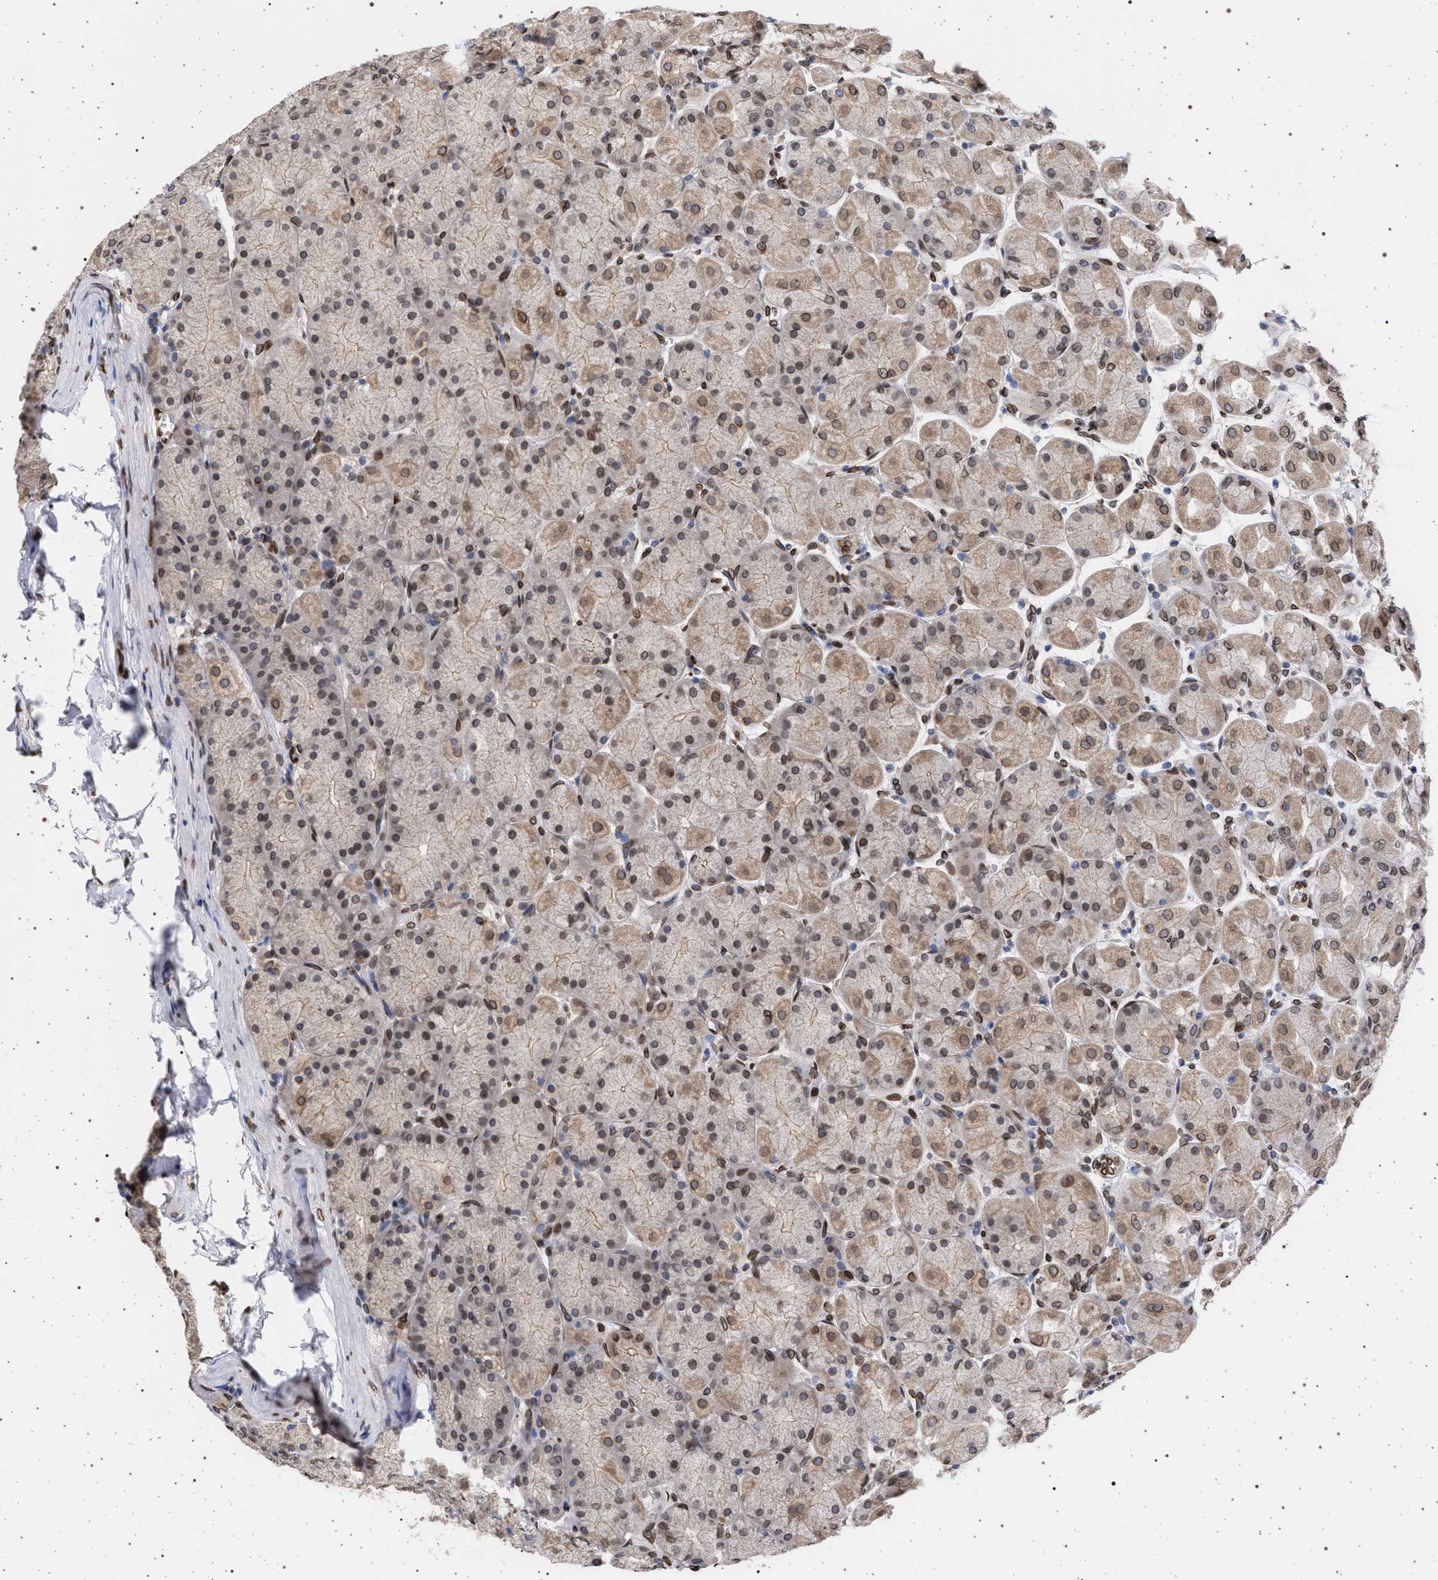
{"staining": {"intensity": "moderate", "quantity": ">75%", "location": "cytoplasmic/membranous,nuclear"}, "tissue": "stomach", "cell_type": "Glandular cells", "image_type": "normal", "snomed": [{"axis": "morphology", "description": "Normal tissue, NOS"}, {"axis": "topography", "description": "Stomach, upper"}], "caption": "The photomicrograph demonstrates a brown stain indicating the presence of a protein in the cytoplasmic/membranous,nuclear of glandular cells in stomach.", "gene": "ING2", "patient": {"sex": "female", "age": 56}}